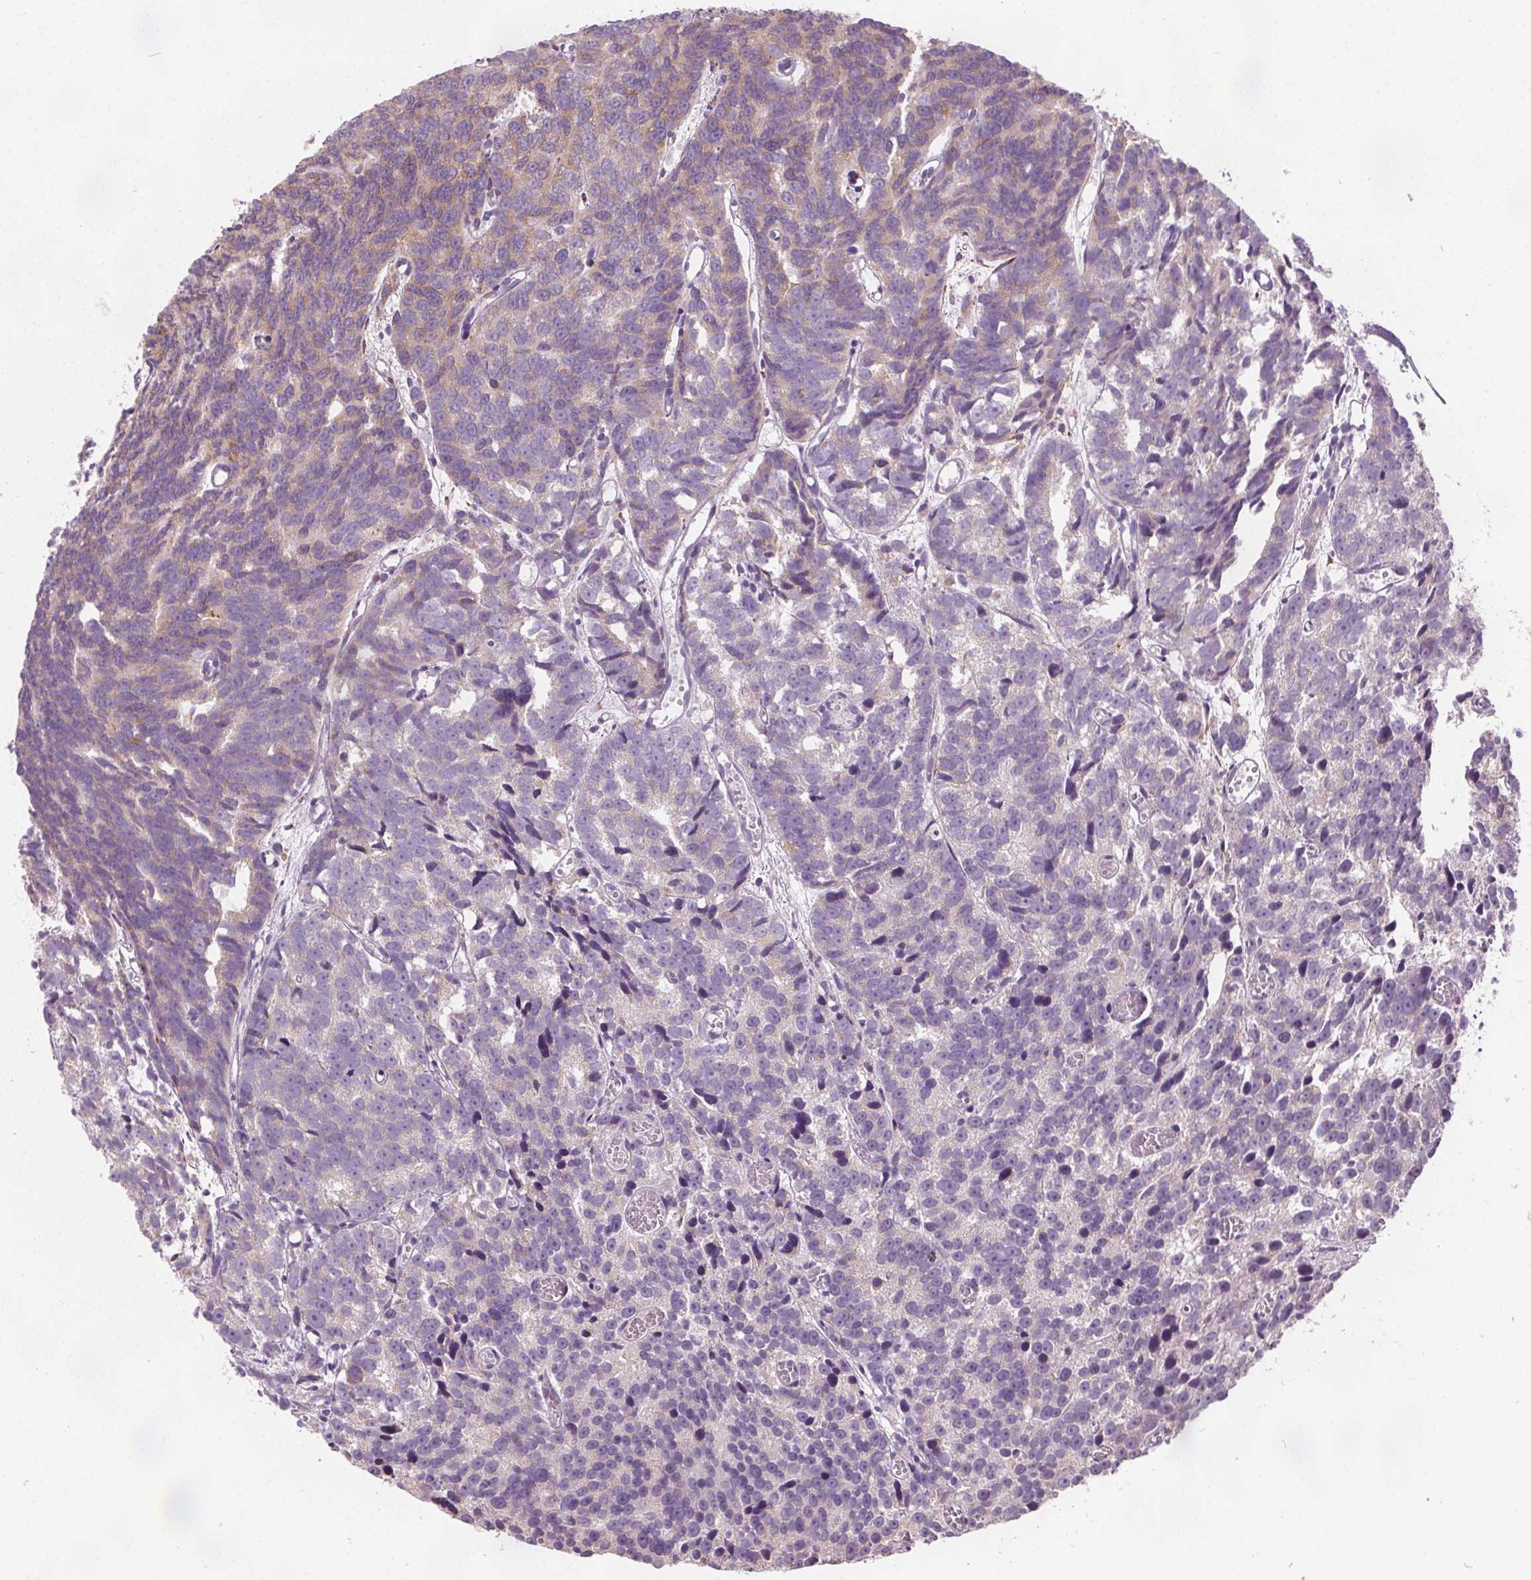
{"staining": {"intensity": "weak", "quantity": "<25%", "location": "cytoplasmic/membranous"}, "tissue": "prostate cancer", "cell_type": "Tumor cells", "image_type": "cancer", "snomed": [{"axis": "morphology", "description": "Adenocarcinoma, High grade"}, {"axis": "topography", "description": "Prostate"}], "caption": "Tumor cells are negative for brown protein staining in high-grade adenocarcinoma (prostate).", "gene": "ACOX2", "patient": {"sex": "male", "age": 77}}